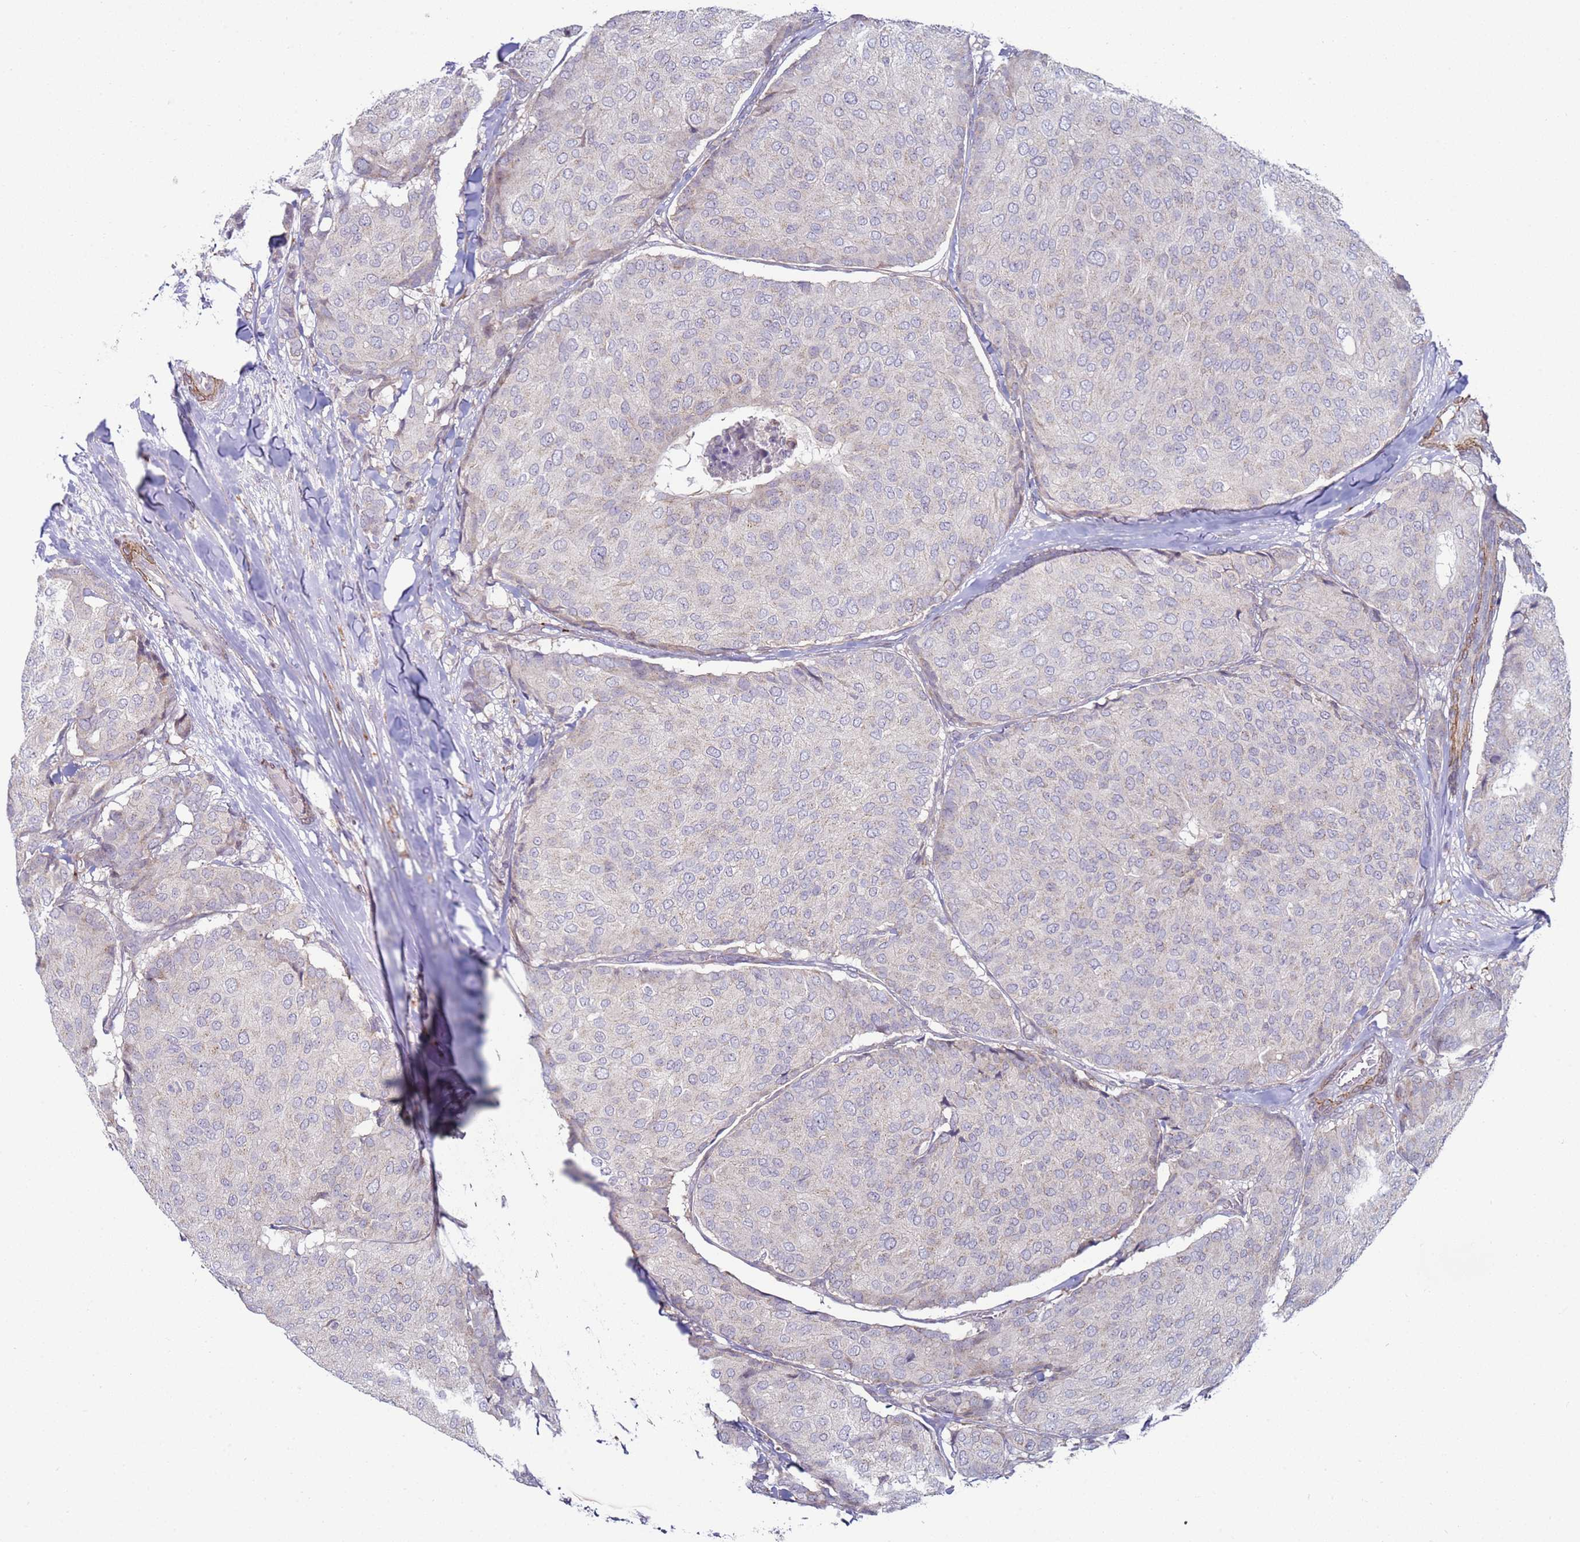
{"staining": {"intensity": "negative", "quantity": "none", "location": "none"}, "tissue": "breast cancer", "cell_type": "Tumor cells", "image_type": "cancer", "snomed": [{"axis": "morphology", "description": "Duct carcinoma"}, {"axis": "topography", "description": "Breast"}], "caption": "A high-resolution histopathology image shows immunohistochemistry staining of breast cancer, which shows no significant positivity in tumor cells.", "gene": "SNAPC4", "patient": {"sex": "female", "age": 75}}